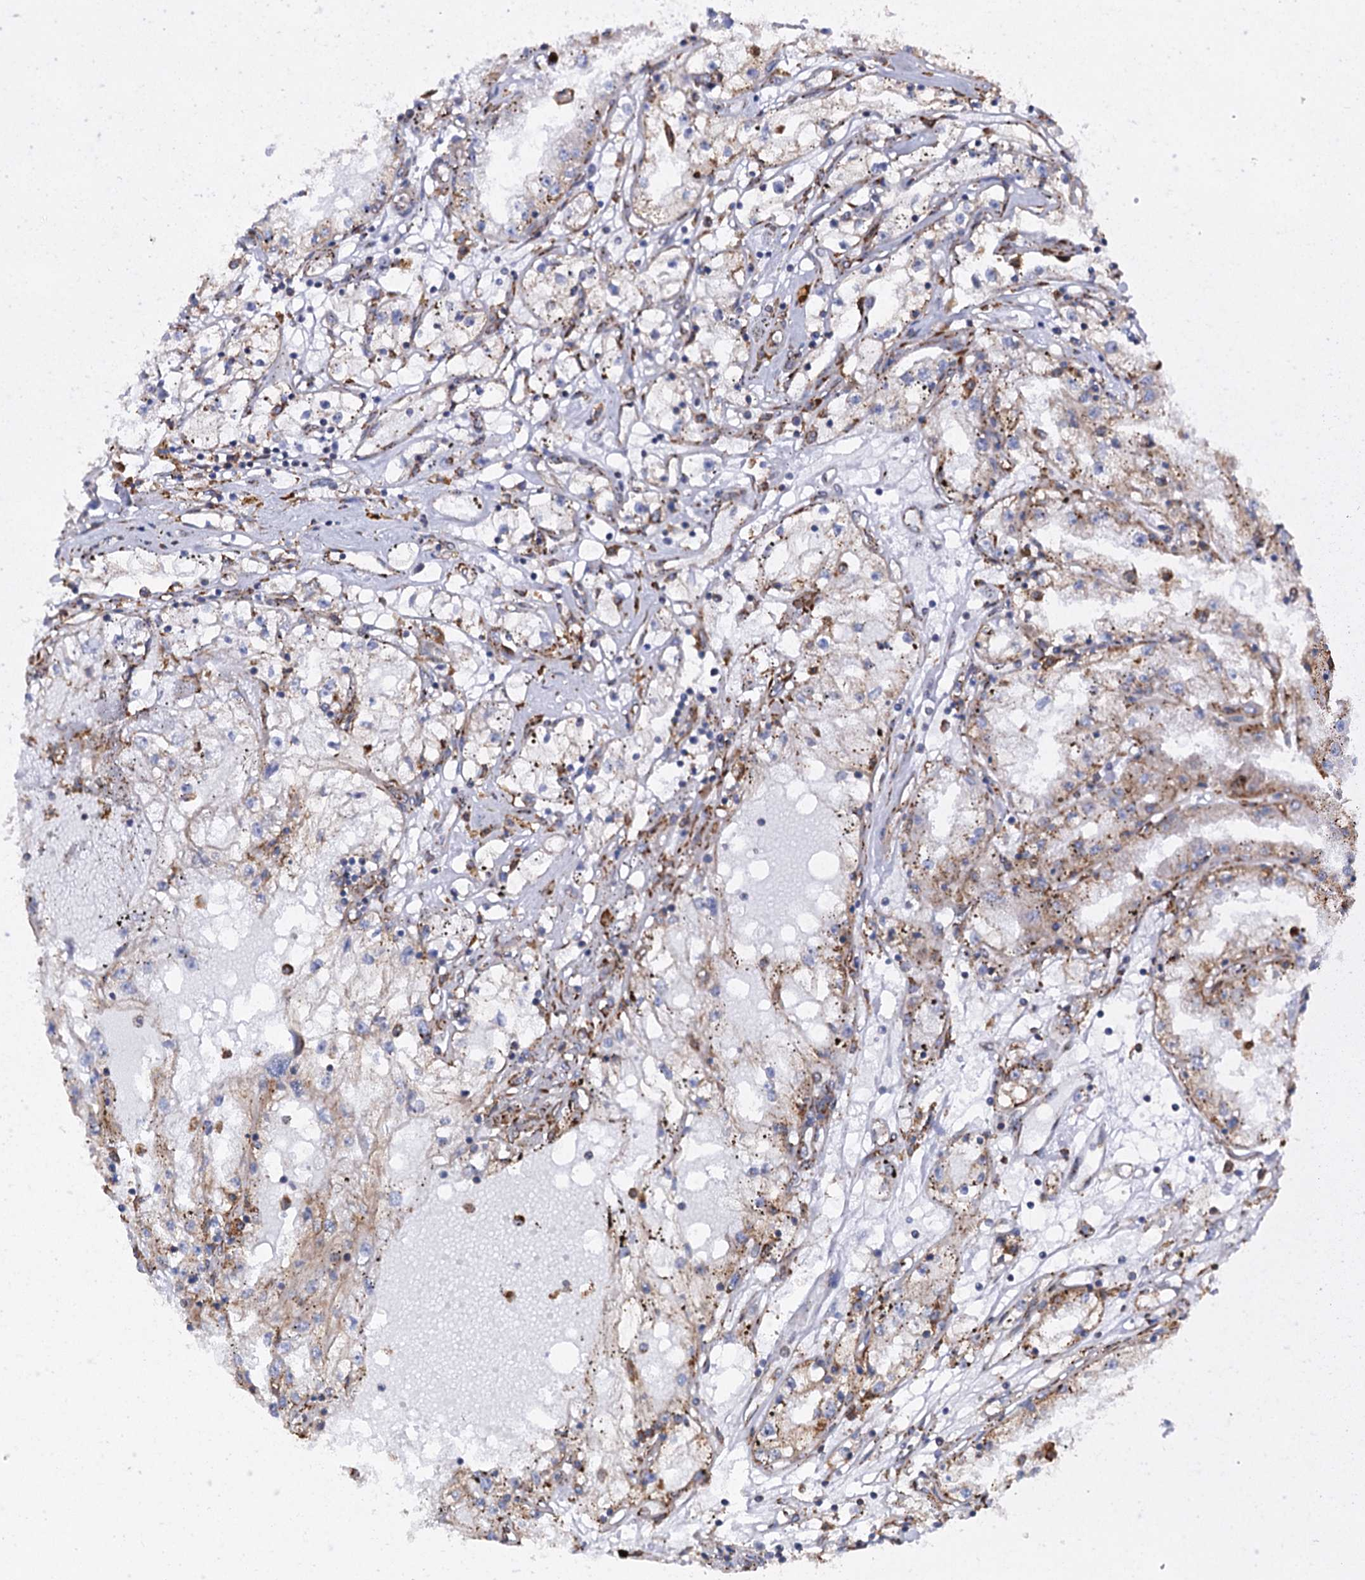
{"staining": {"intensity": "weak", "quantity": "25%-75%", "location": "cytoplasmic/membranous"}, "tissue": "renal cancer", "cell_type": "Tumor cells", "image_type": "cancer", "snomed": [{"axis": "morphology", "description": "Adenocarcinoma, NOS"}, {"axis": "topography", "description": "Kidney"}], "caption": "This image reveals renal cancer stained with immunohistochemistry (IHC) to label a protein in brown. The cytoplasmic/membranous of tumor cells show weak positivity for the protein. Nuclei are counter-stained blue.", "gene": "SHE", "patient": {"sex": "male", "age": 56}}